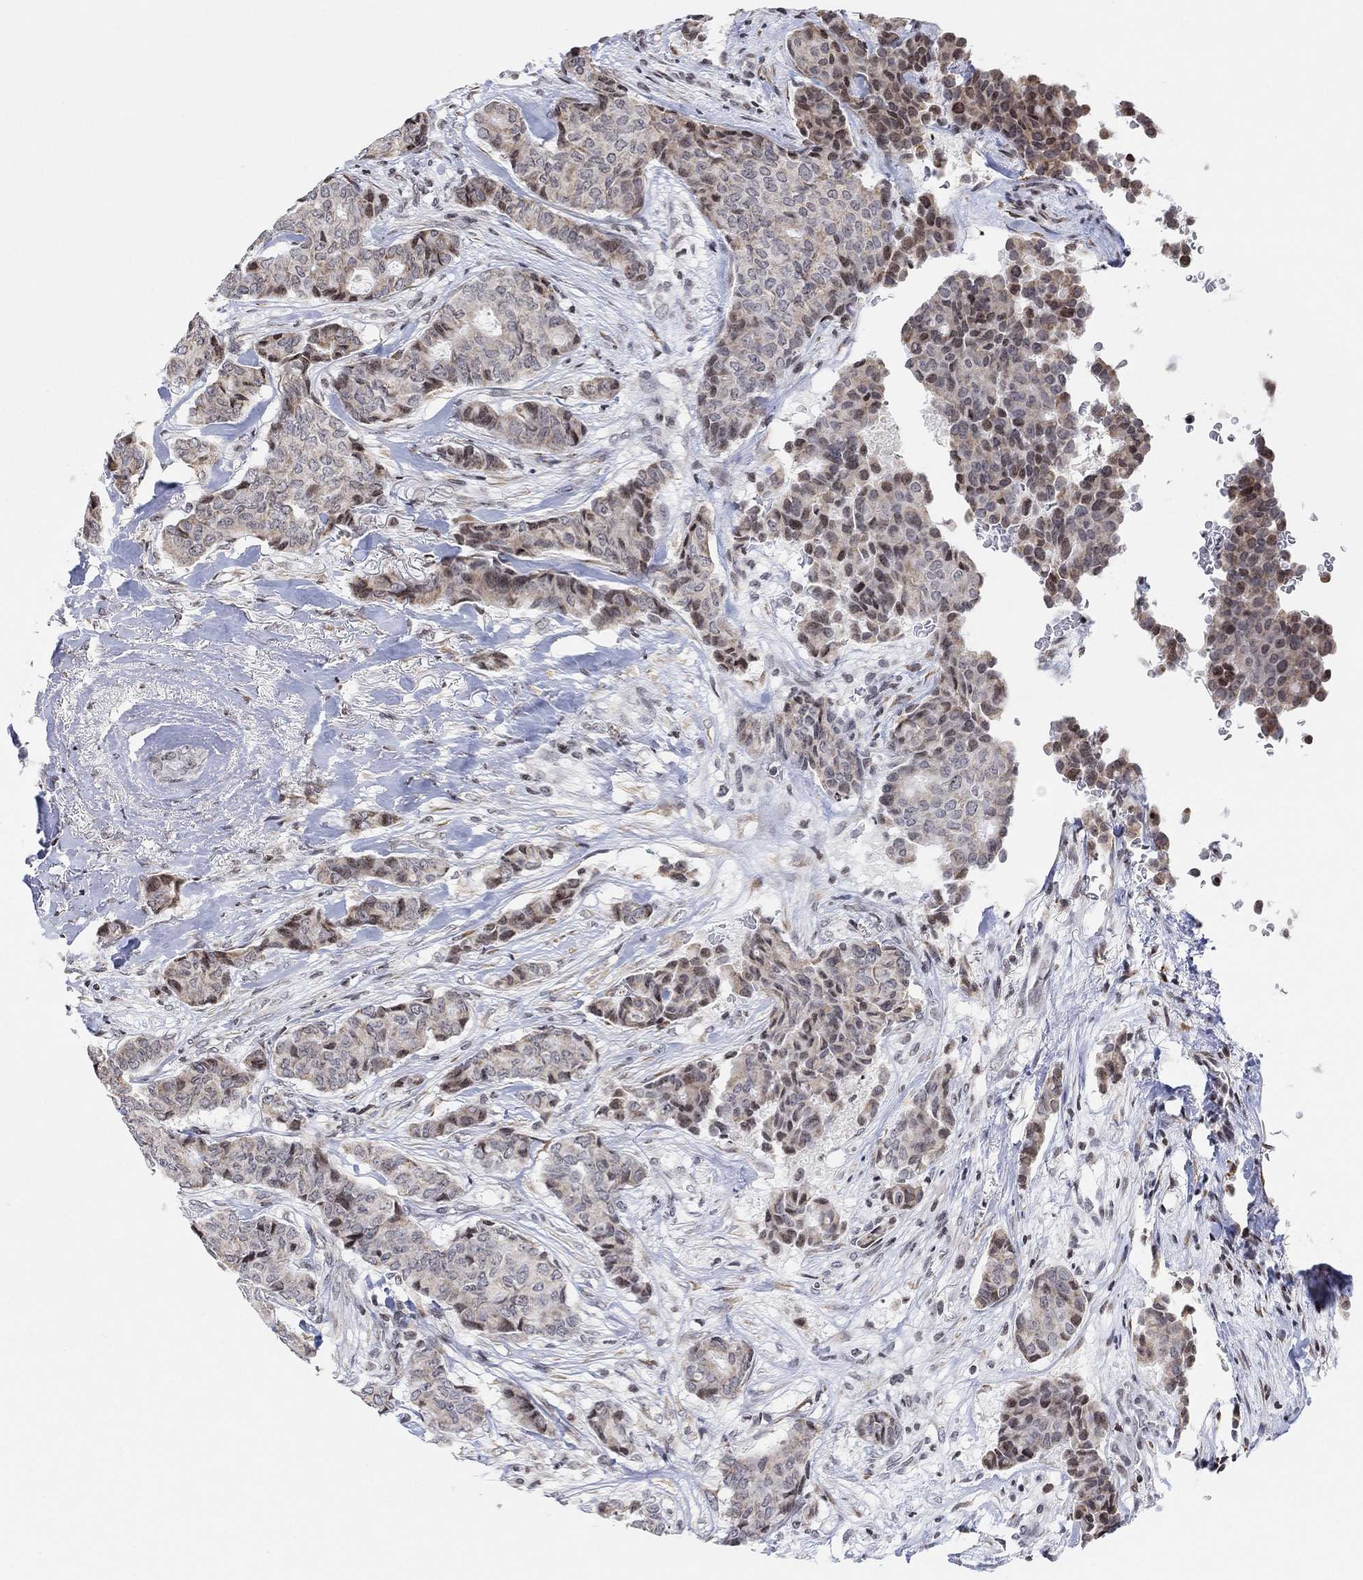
{"staining": {"intensity": "weak", "quantity": "<25%", "location": "cytoplasmic/membranous"}, "tissue": "breast cancer", "cell_type": "Tumor cells", "image_type": "cancer", "snomed": [{"axis": "morphology", "description": "Duct carcinoma"}, {"axis": "topography", "description": "Breast"}], "caption": "A histopathology image of breast cancer (intraductal carcinoma) stained for a protein demonstrates no brown staining in tumor cells. (DAB immunohistochemistry with hematoxylin counter stain).", "gene": "ABHD14A", "patient": {"sex": "female", "age": 75}}